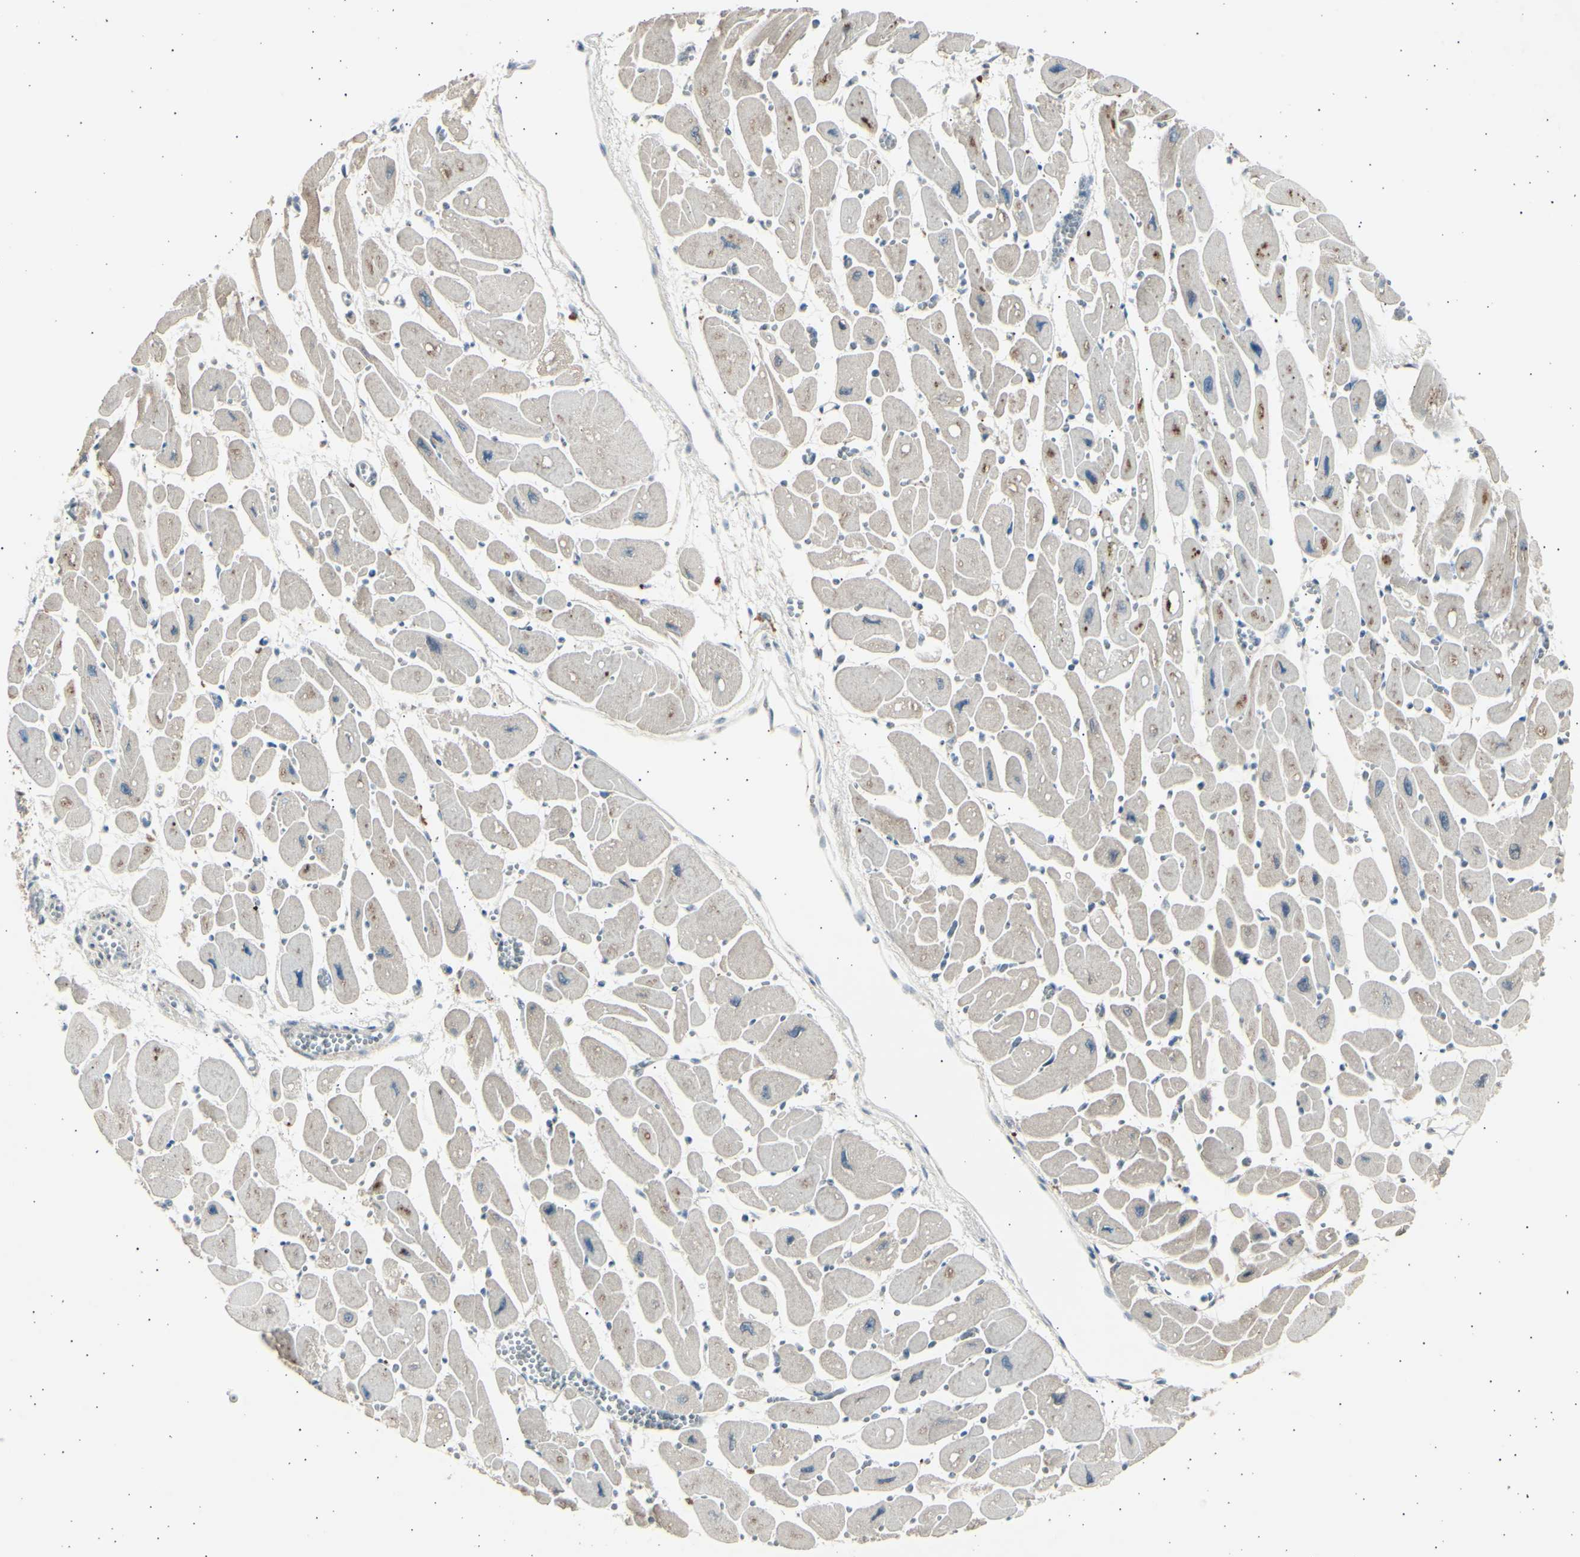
{"staining": {"intensity": "moderate", "quantity": "<25%", "location": "cytoplasmic/membranous"}, "tissue": "heart muscle", "cell_type": "Cardiomyocytes", "image_type": "normal", "snomed": [{"axis": "morphology", "description": "Normal tissue, NOS"}, {"axis": "topography", "description": "Heart"}], "caption": "This micrograph displays immunohistochemistry staining of unremarkable human heart muscle, with low moderate cytoplasmic/membranous expression in approximately <25% of cardiomyocytes.", "gene": "PSMD5", "patient": {"sex": "female", "age": 54}}